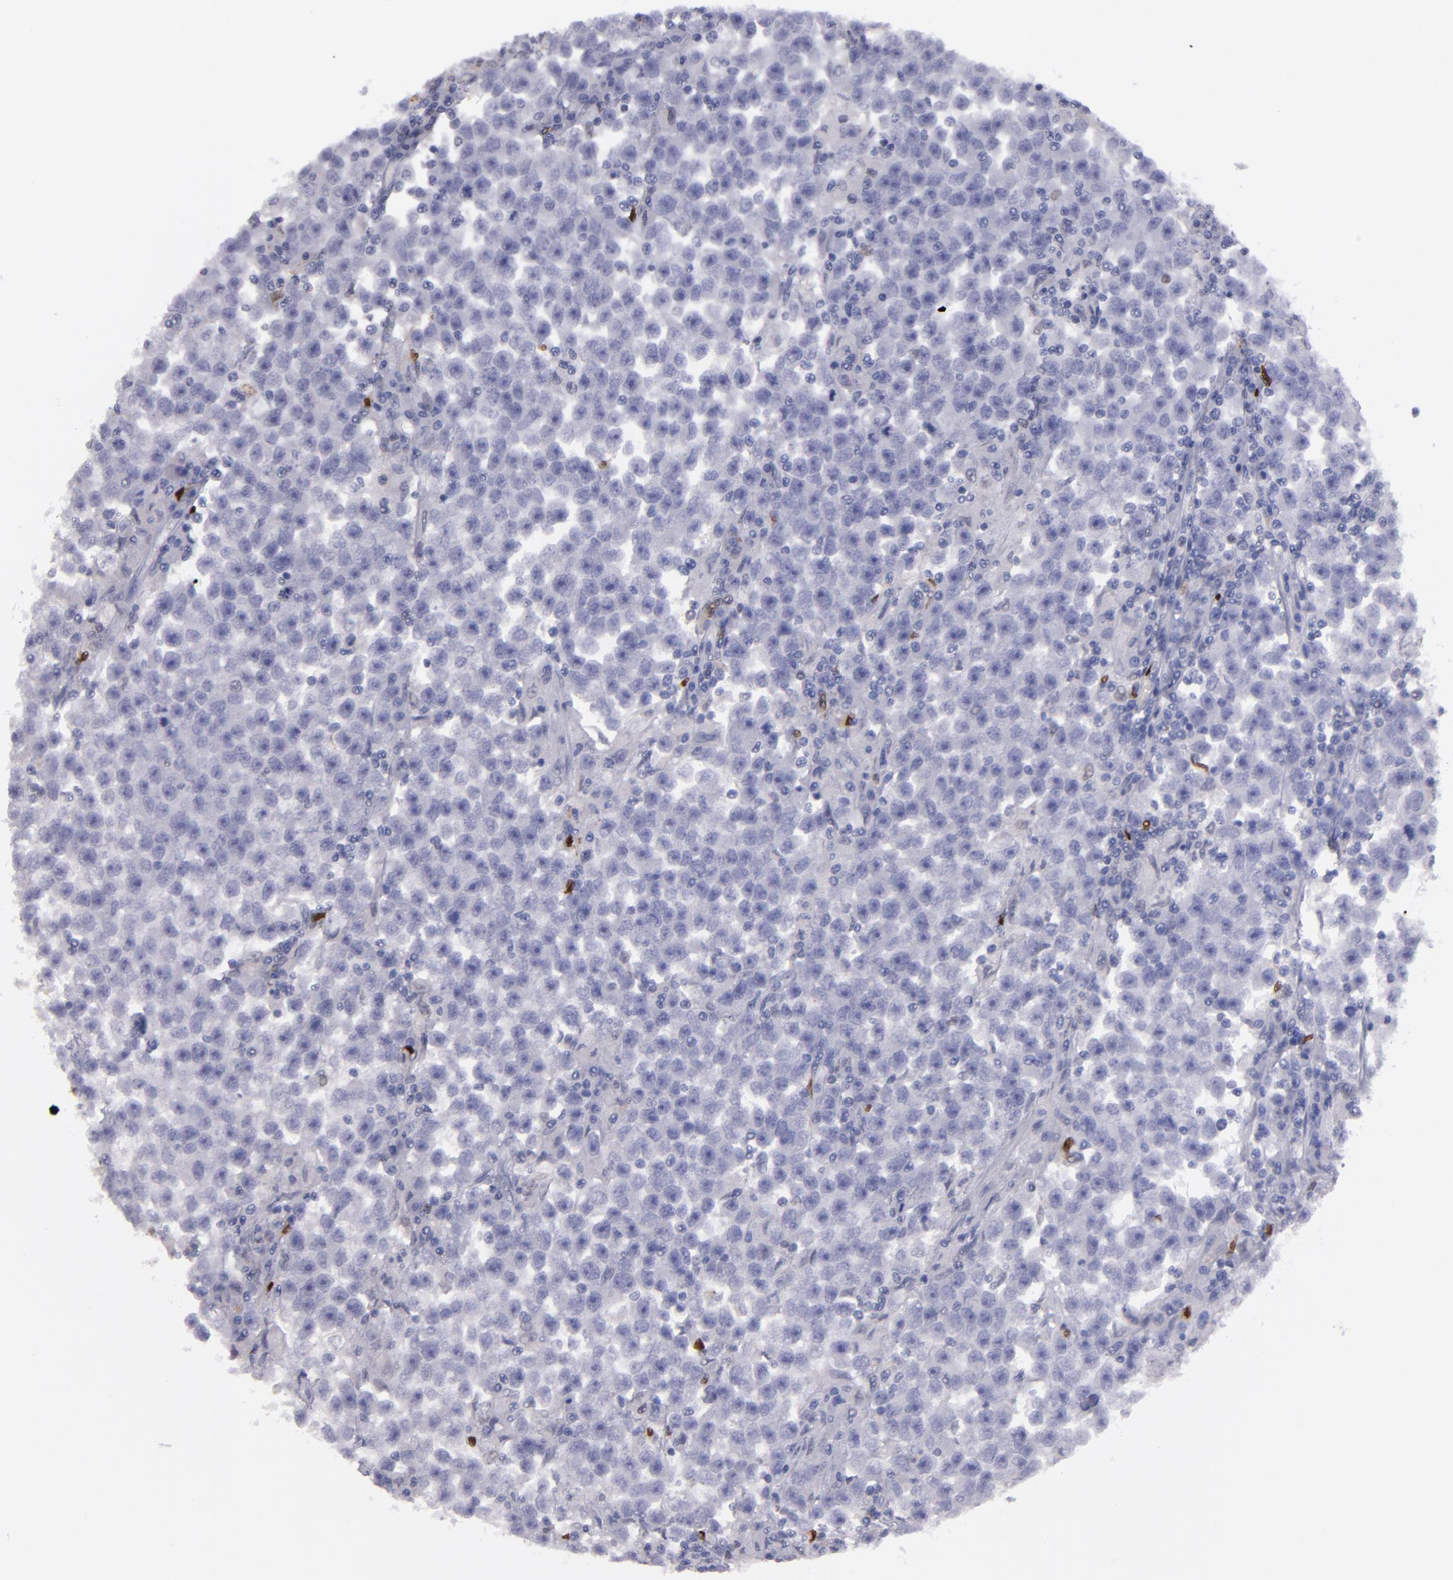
{"staining": {"intensity": "negative", "quantity": "none", "location": "none"}, "tissue": "testis cancer", "cell_type": "Tumor cells", "image_type": "cancer", "snomed": [{"axis": "morphology", "description": "Seminoma, NOS"}, {"axis": "topography", "description": "Testis"}], "caption": "Image shows no significant protein staining in tumor cells of testis cancer (seminoma).", "gene": "IRF8", "patient": {"sex": "male", "age": 33}}